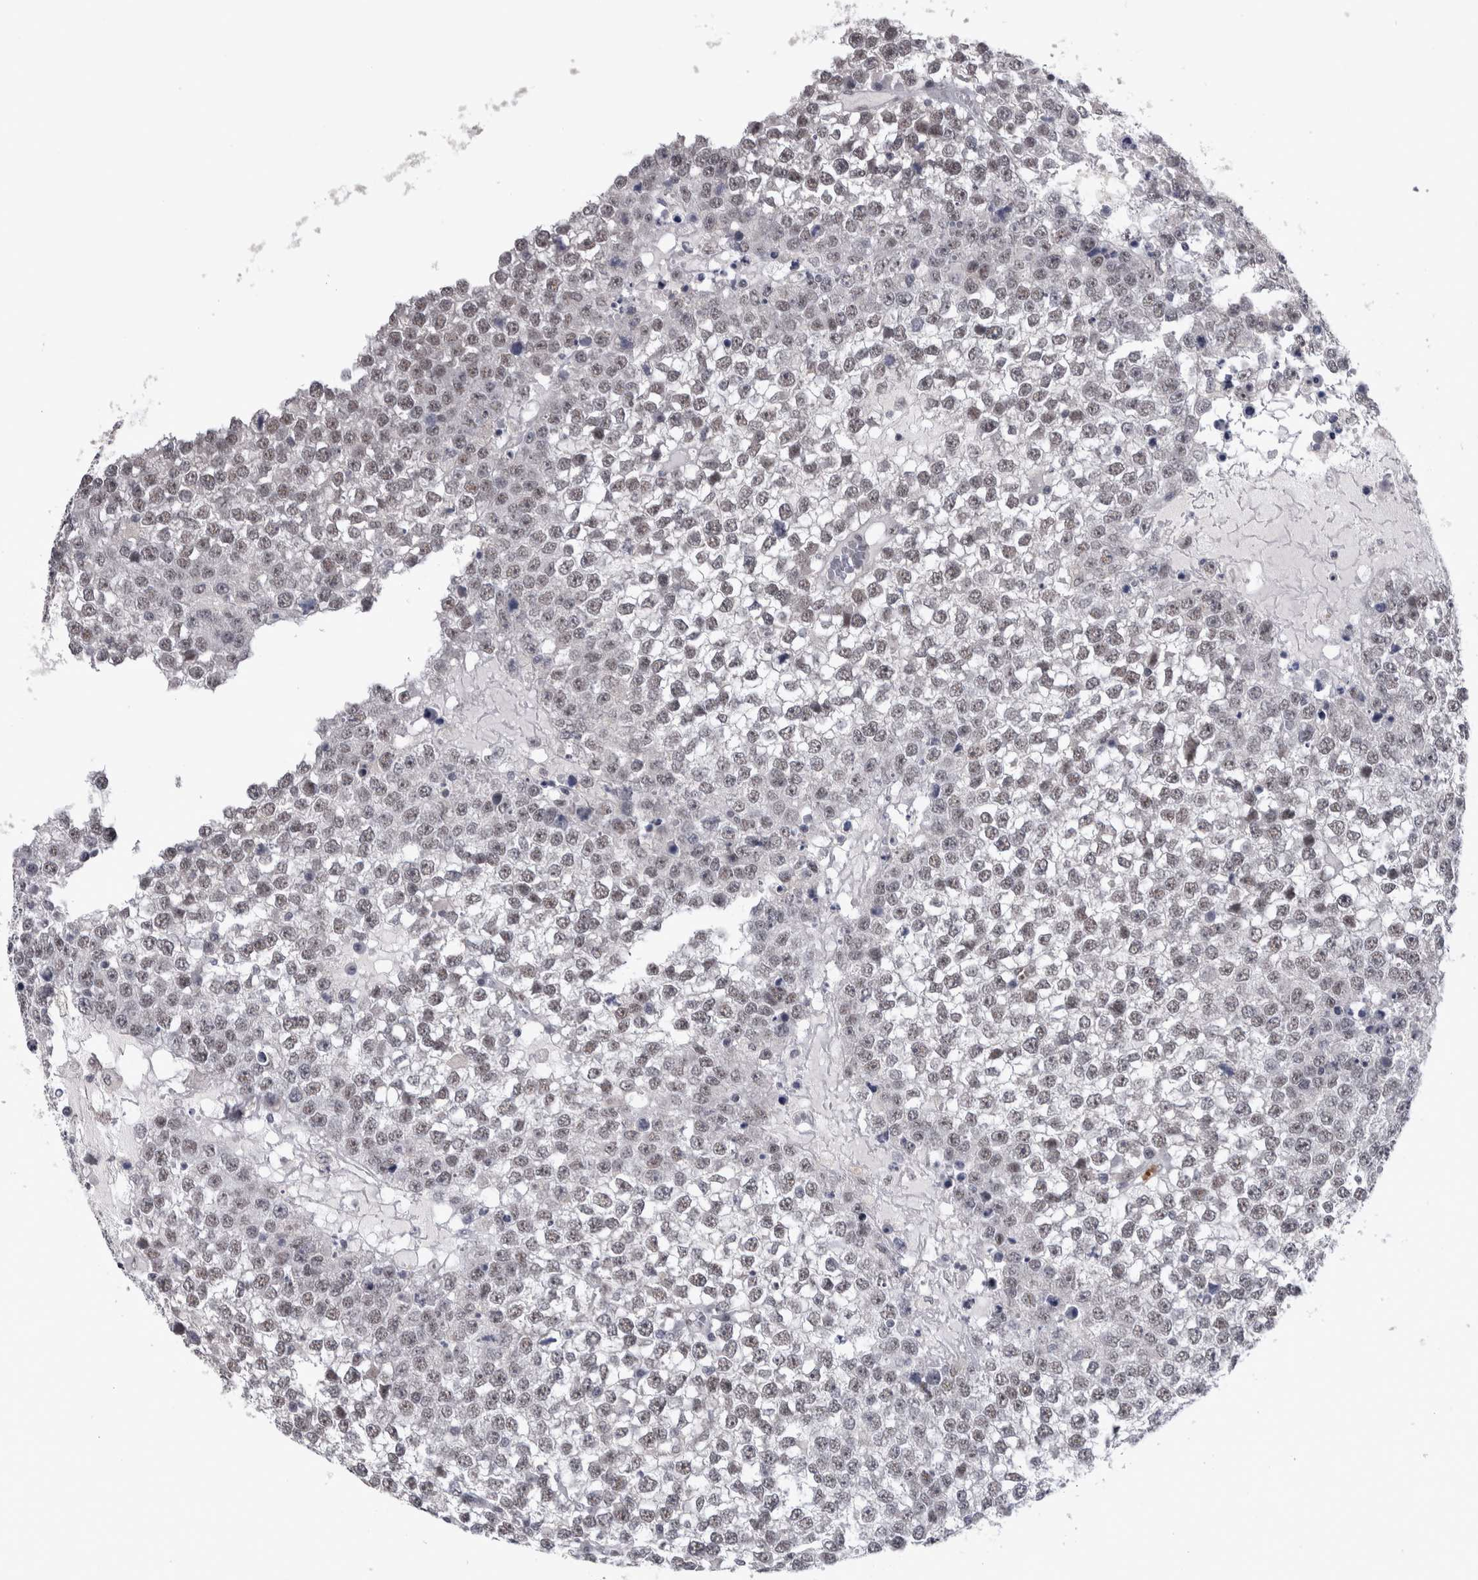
{"staining": {"intensity": "weak", "quantity": "25%-75%", "location": "nuclear"}, "tissue": "testis cancer", "cell_type": "Tumor cells", "image_type": "cancer", "snomed": [{"axis": "morphology", "description": "Seminoma, NOS"}, {"axis": "topography", "description": "Testis"}], "caption": "Weak nuclear protein staining is seen in approximately 25%-75% of tumor cells in testis seminoma.", "gene": "PEBP4", "patient": {"sex": "male", "age": 65}}